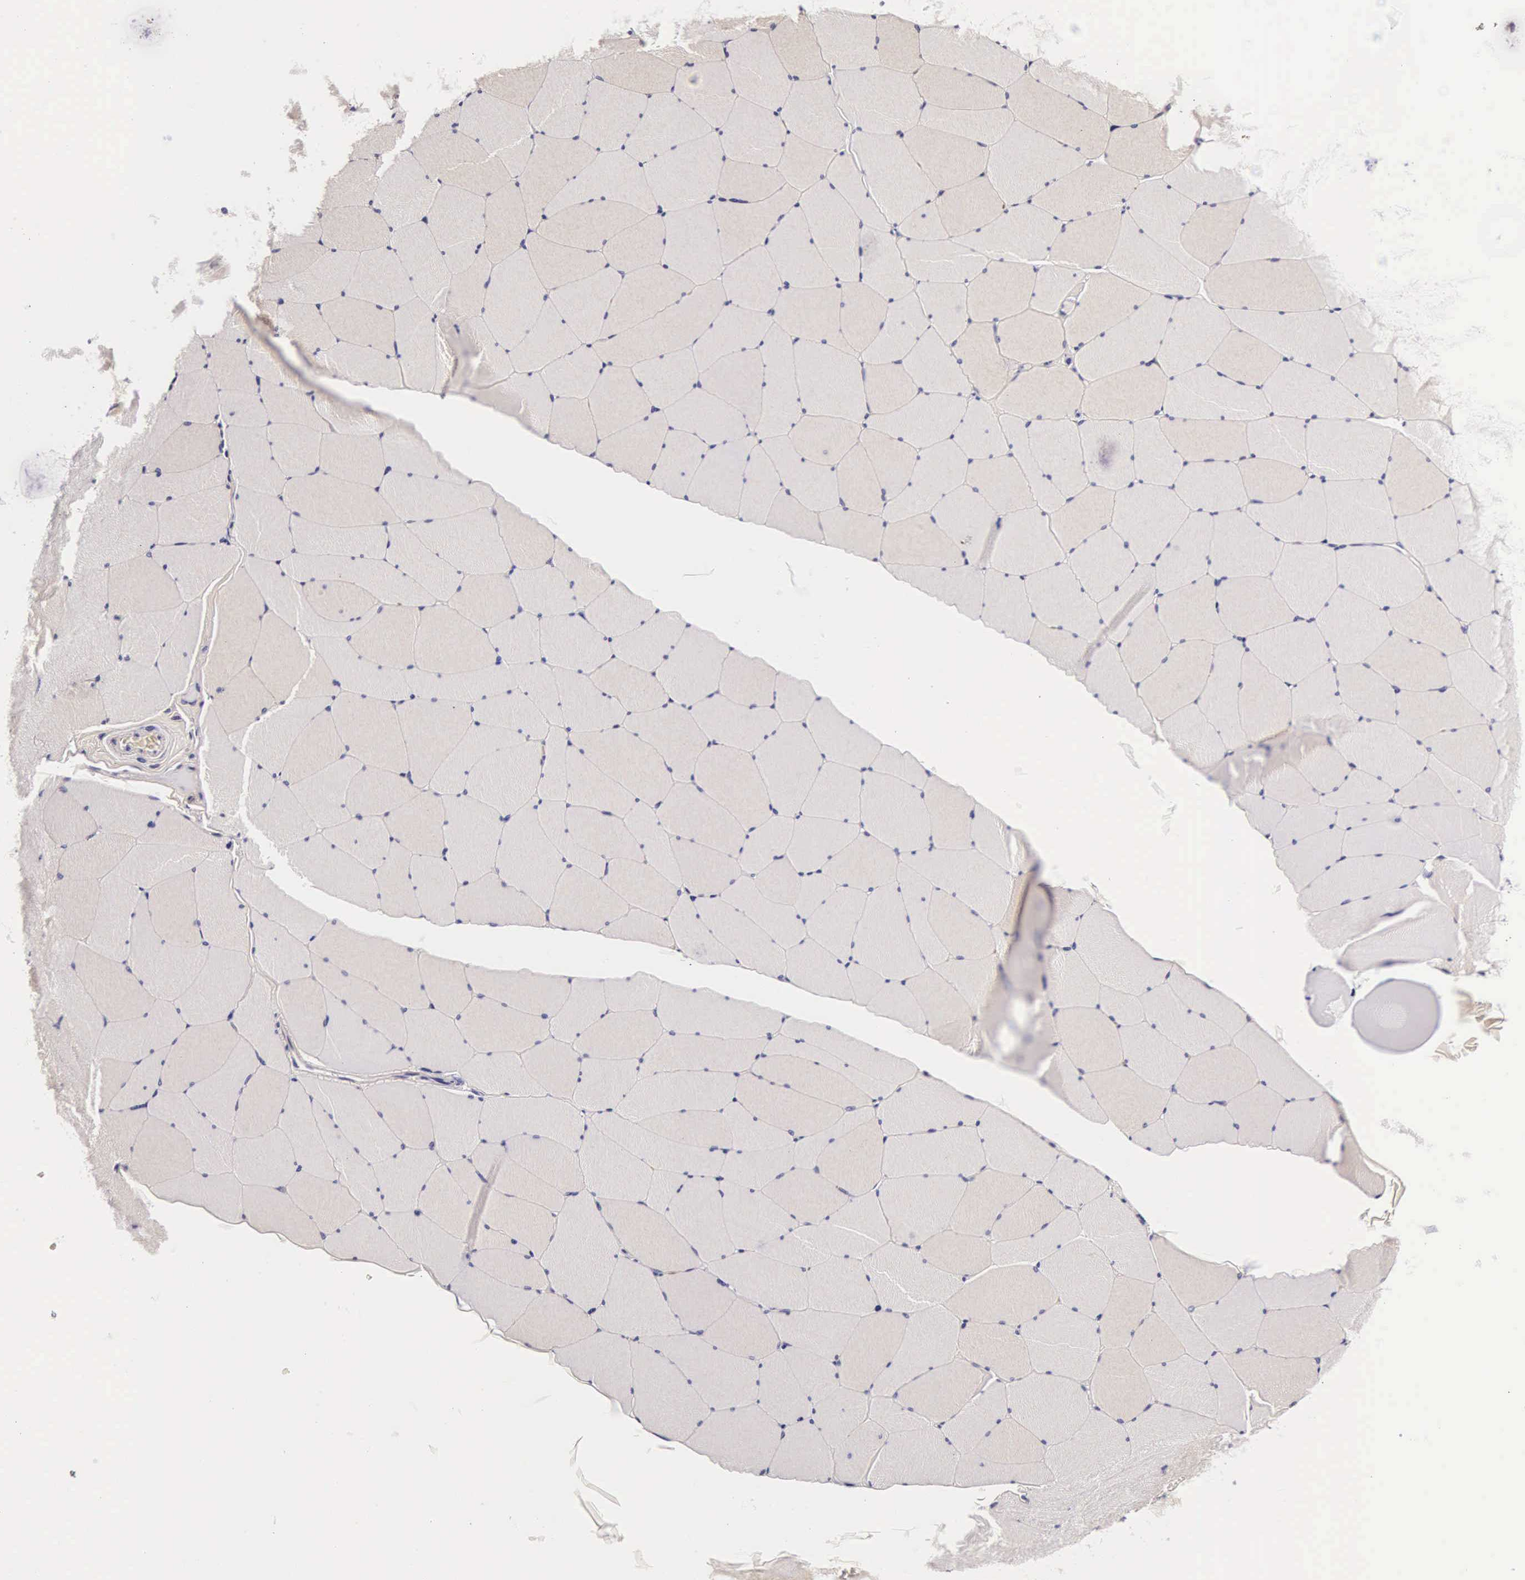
{"staining": {"intensity": "weak", "quantity": "25%-75%", "location": "cytoplasmic/membranous"}, "tissue": "skeletal muscle", "cell_type": "Myocytes", "image_type": "normal", "snomed": [{"axis": "morphology", "description": "Normal tissue, NOS"}, {"axis": "topography", "description": "Skeletal muscle"}, {"axis": "topography", "description": "Salivary gland"}], "caption": "A micrograph showing weak cytoplasmic/membranous positivity in approximately 25%-75% of myocytes in unremarkable skeletal muscle, as visualized by brown immunohistochemical staining.", "gene": "PHETA2", "patient": {"sex": "male", "age": 62}}